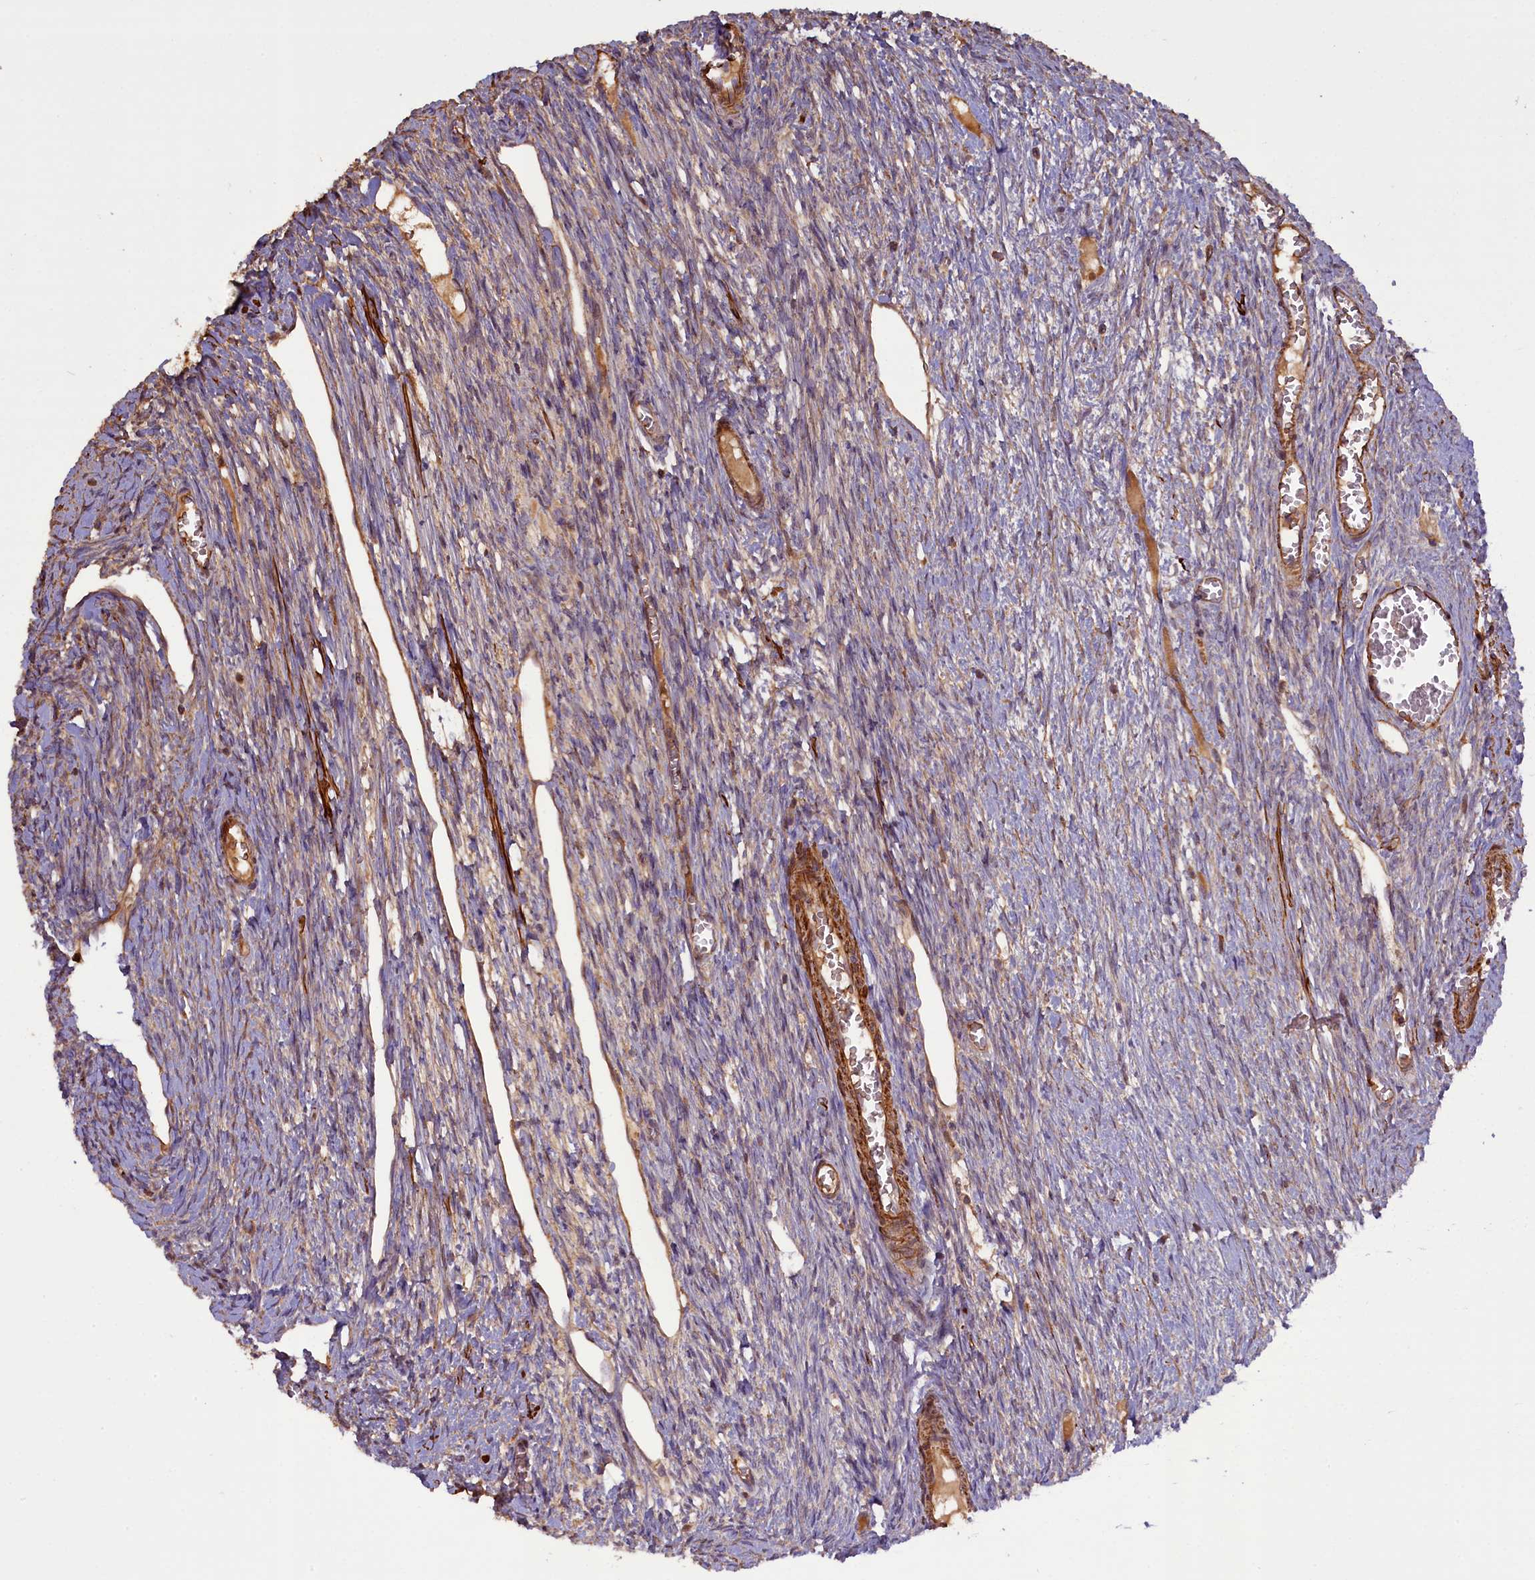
{"staining": {"intensity": "negative", "quantity": "none", "location": "none"}, "tissue": "ovary", "cell_type": "Ovarian stroma cells", "image_type": "normal", "snomed": [{"axis": "morphology", "description": "Normal tissue, NOS"}, {"axis": "topography", "description": "Ovary"}], "caption": "IHC of unremarkable human ovary demonstrates no positivity in ovarian stroma cells. Brightfield microscopy of IHC stained with DAB (3,3'-diaminobenzidine) (brown) and hematoxylin (blue), captured at high magnification.", "gene": "FUZ", "patient": {"sex": "female", "age": 44}}